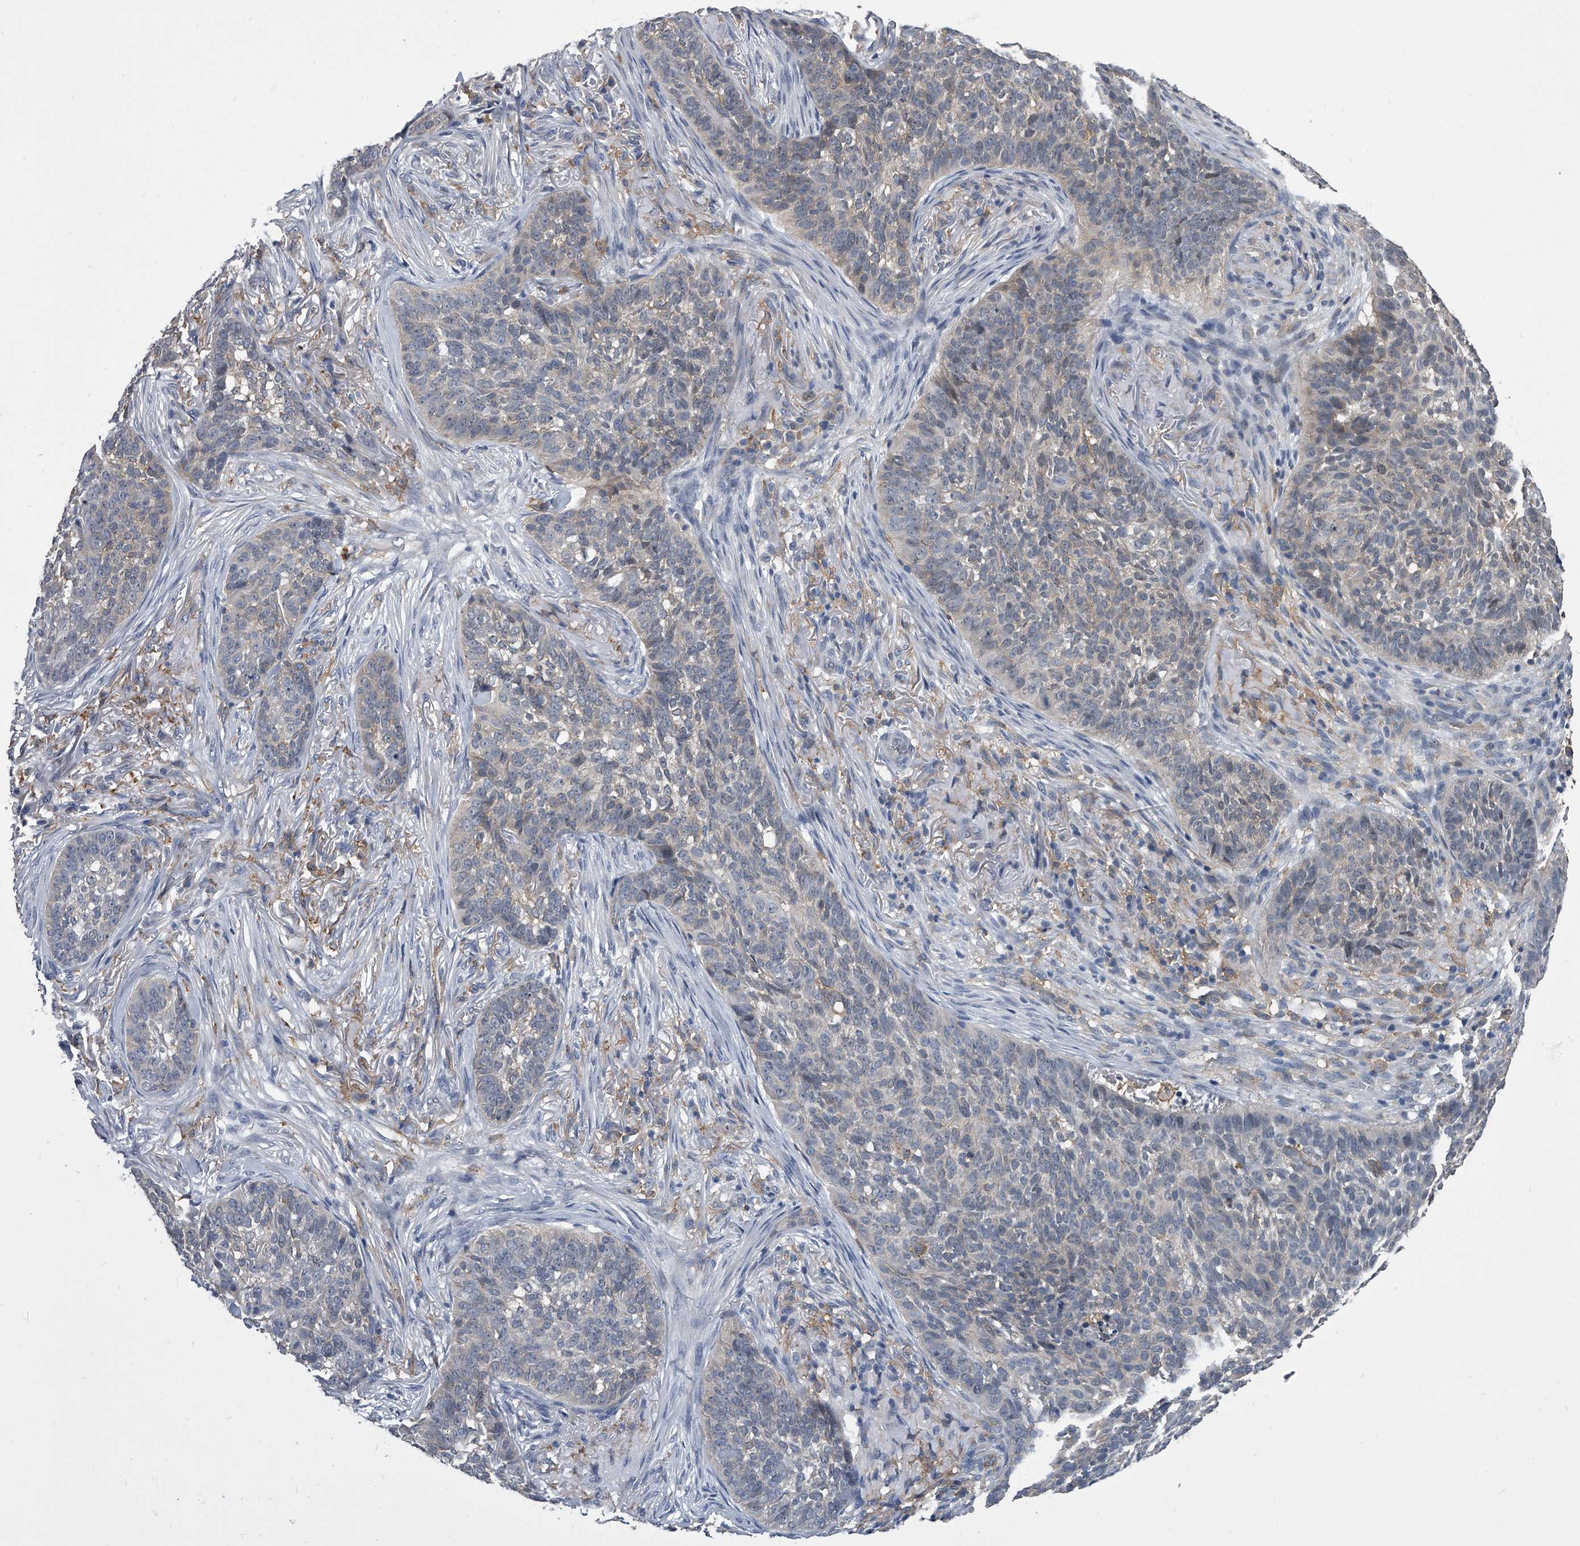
{"staining": {"intensity": "negative", "quantity": "none", "location": "none"}, "tissue": "skin cancer", "cell_type": "Tumor cells", "image_type": "cancer", "snomed": [{"axis": "morphology", "description": "Basal cell carcinoma"}, {"axis": "topography", "description": "Skin"}], "caption": "A histopathology image of basal cell carcinoma (skin) stained for a protein reveals no brown staining in tumor cells.", "gene": "MAP4K3", "patient": {"sex": "male", "age": 85}}